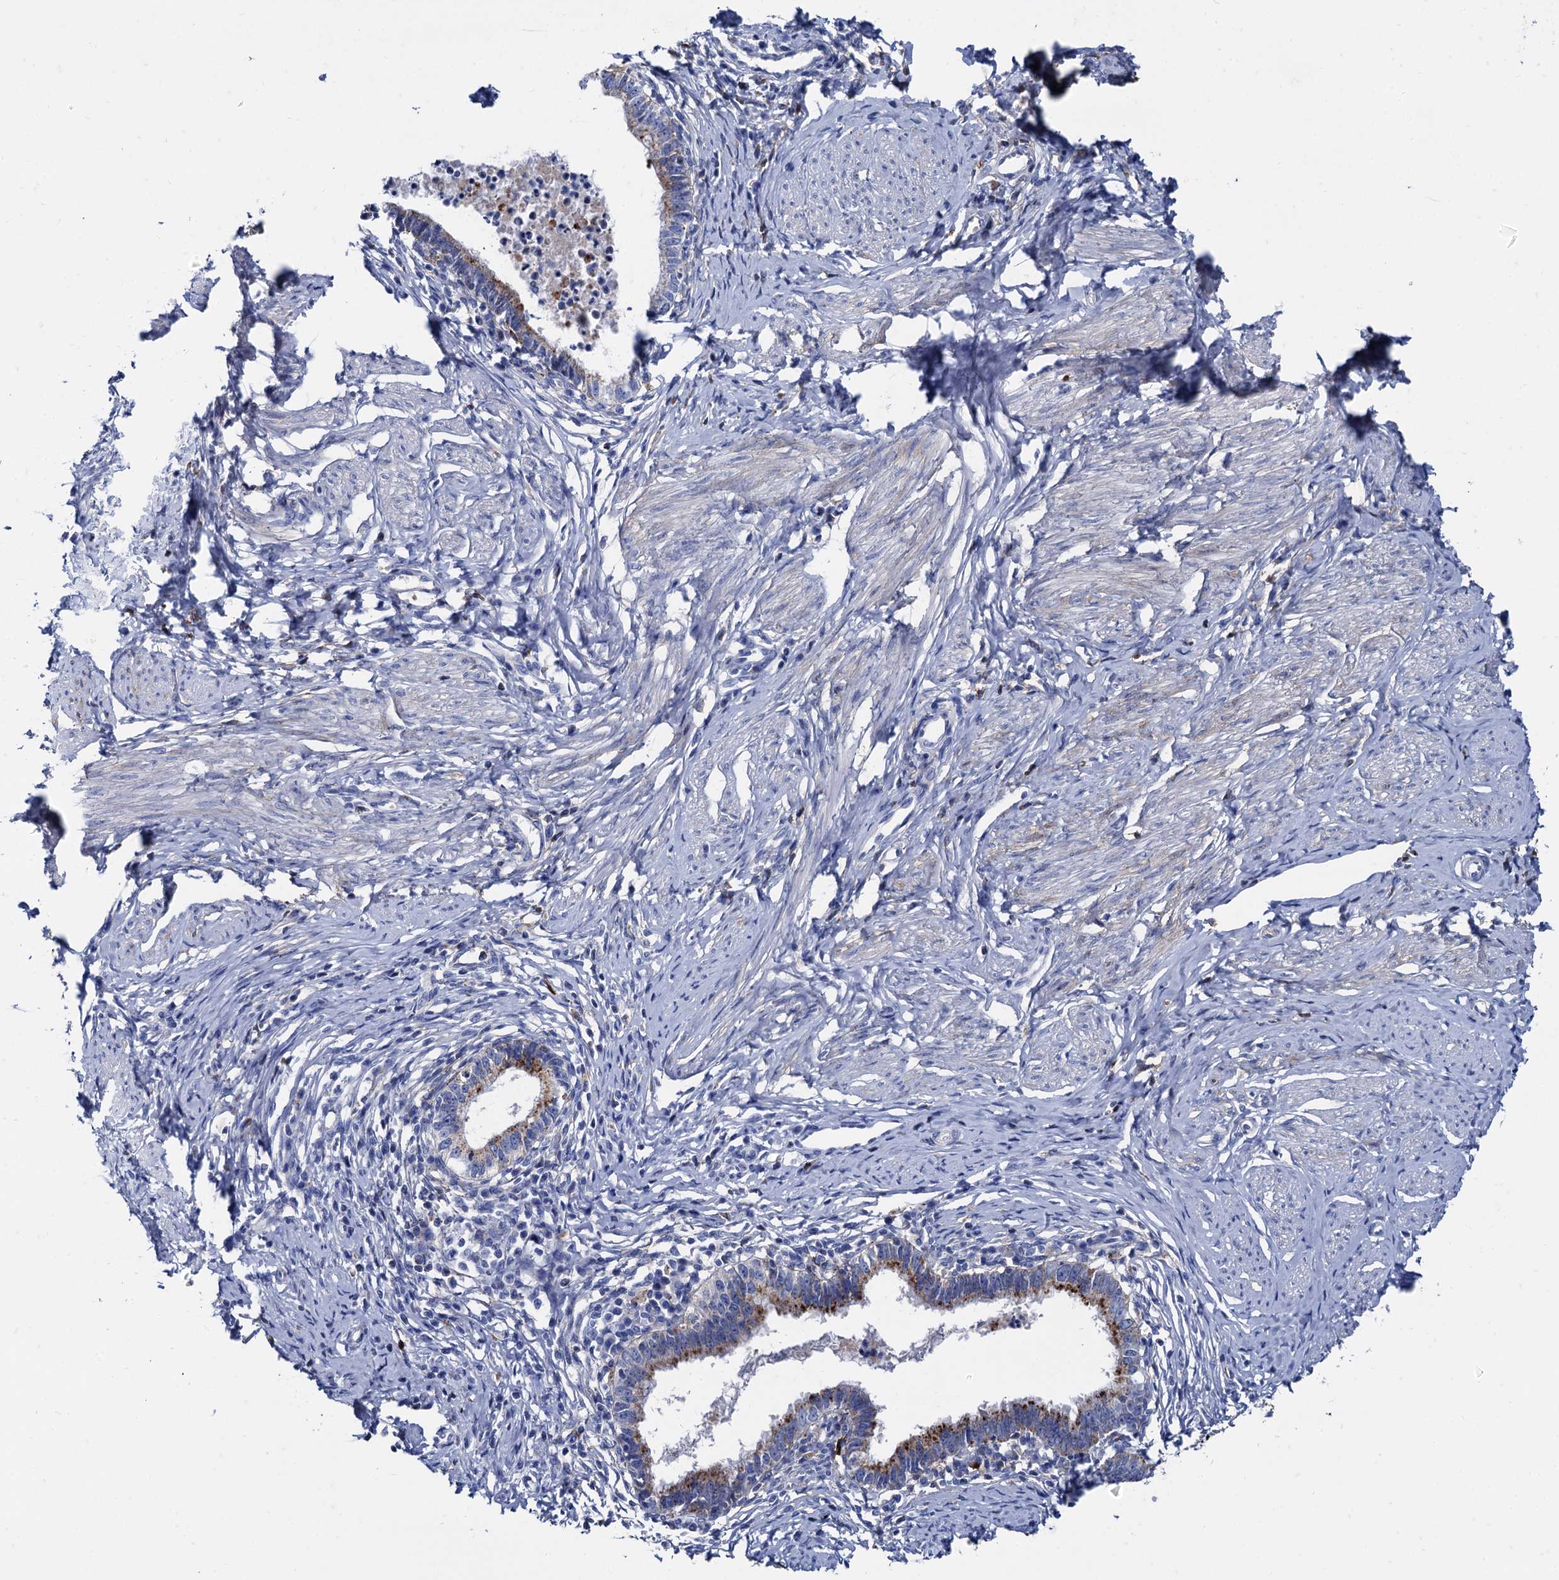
{"staining": {"intensity": "moderate", "quantity": "25%-75%", "location": "cytoplasmic/membranous"}, "tissue": "cervical cancer", "cell_type": "Tumor cells", "image_type": "cancer", "snomed": [{"axis": "morphology", "description": "Adenocarcinoma, NOS"}, {"axis": "topography", "description": "Cervix"}], "caption": "Protein analysis of cervical adenocarcinoma tissue demonstrates moderate cytoplasmic/membranous staining in about 25%-75% of tumor cells. The staining was performed using DAB (3,3'-diaminobenzidine) to visualize the protein expression in brown, while the nuclei were stained in blue with hematoxylin (Magnification: 20x).", "gene": "APOD", "patient": {"sex": "female", "age": 36}}